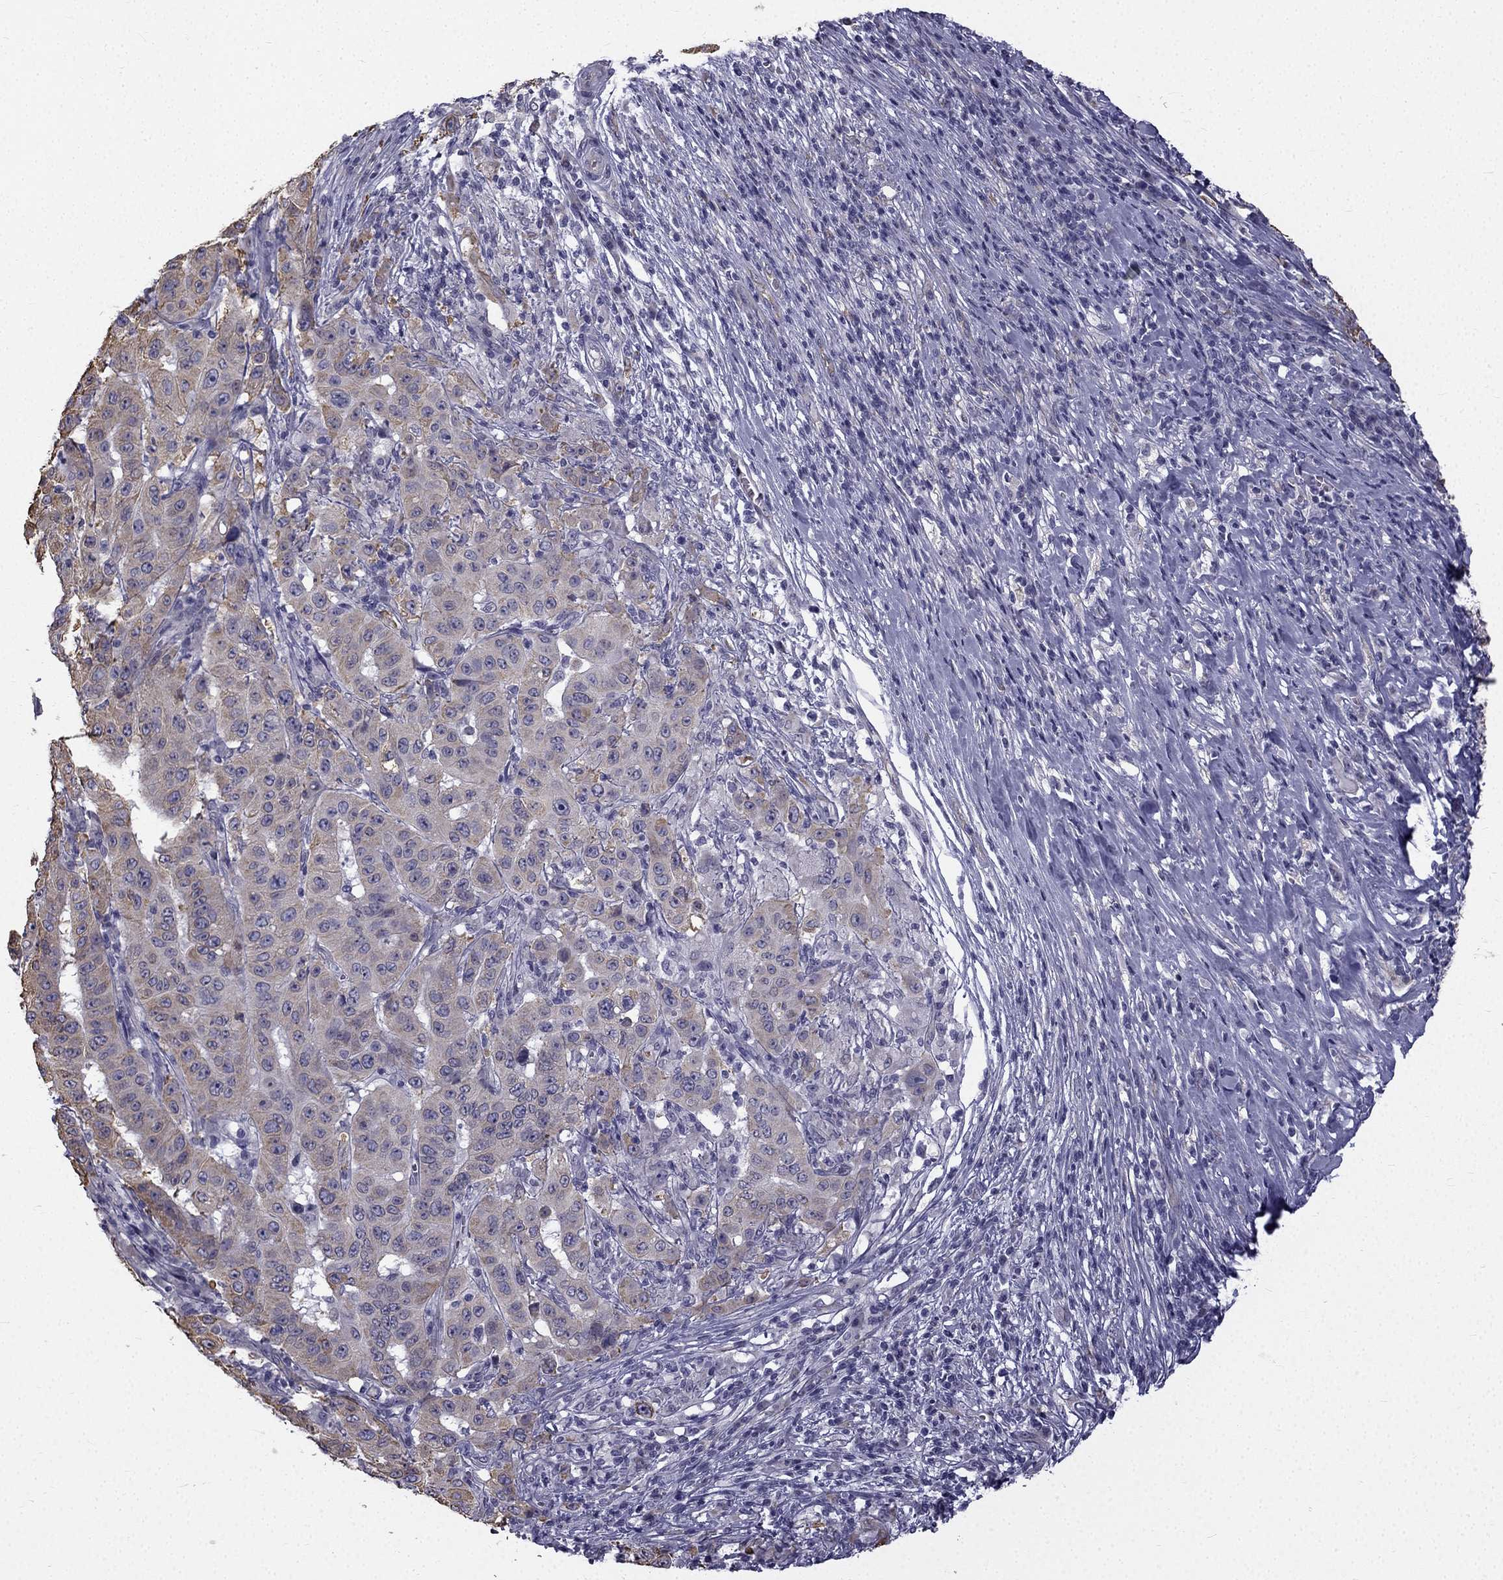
{"staining": {"intensity": "moderate", "quantity": "<25%", "location": "cytoplasmic/membranous"}, "tissue": "pancreatic cancer", "cell_type": "Tumor cells", "image_type": "cancer", "snomed": [{"axis": "morphology", "description": "Adenocarcinoma, NOS"}, {"axis": "topography", "description": "Pancreas"}], "caption": "Tumor cells reveal moderate cytoplasmic/membranous staining in approximately <25% of cells in pancreatic adenocarcinoma.", "gene": "CCDC40", "patient": {"sex": "male", "age": 63}}